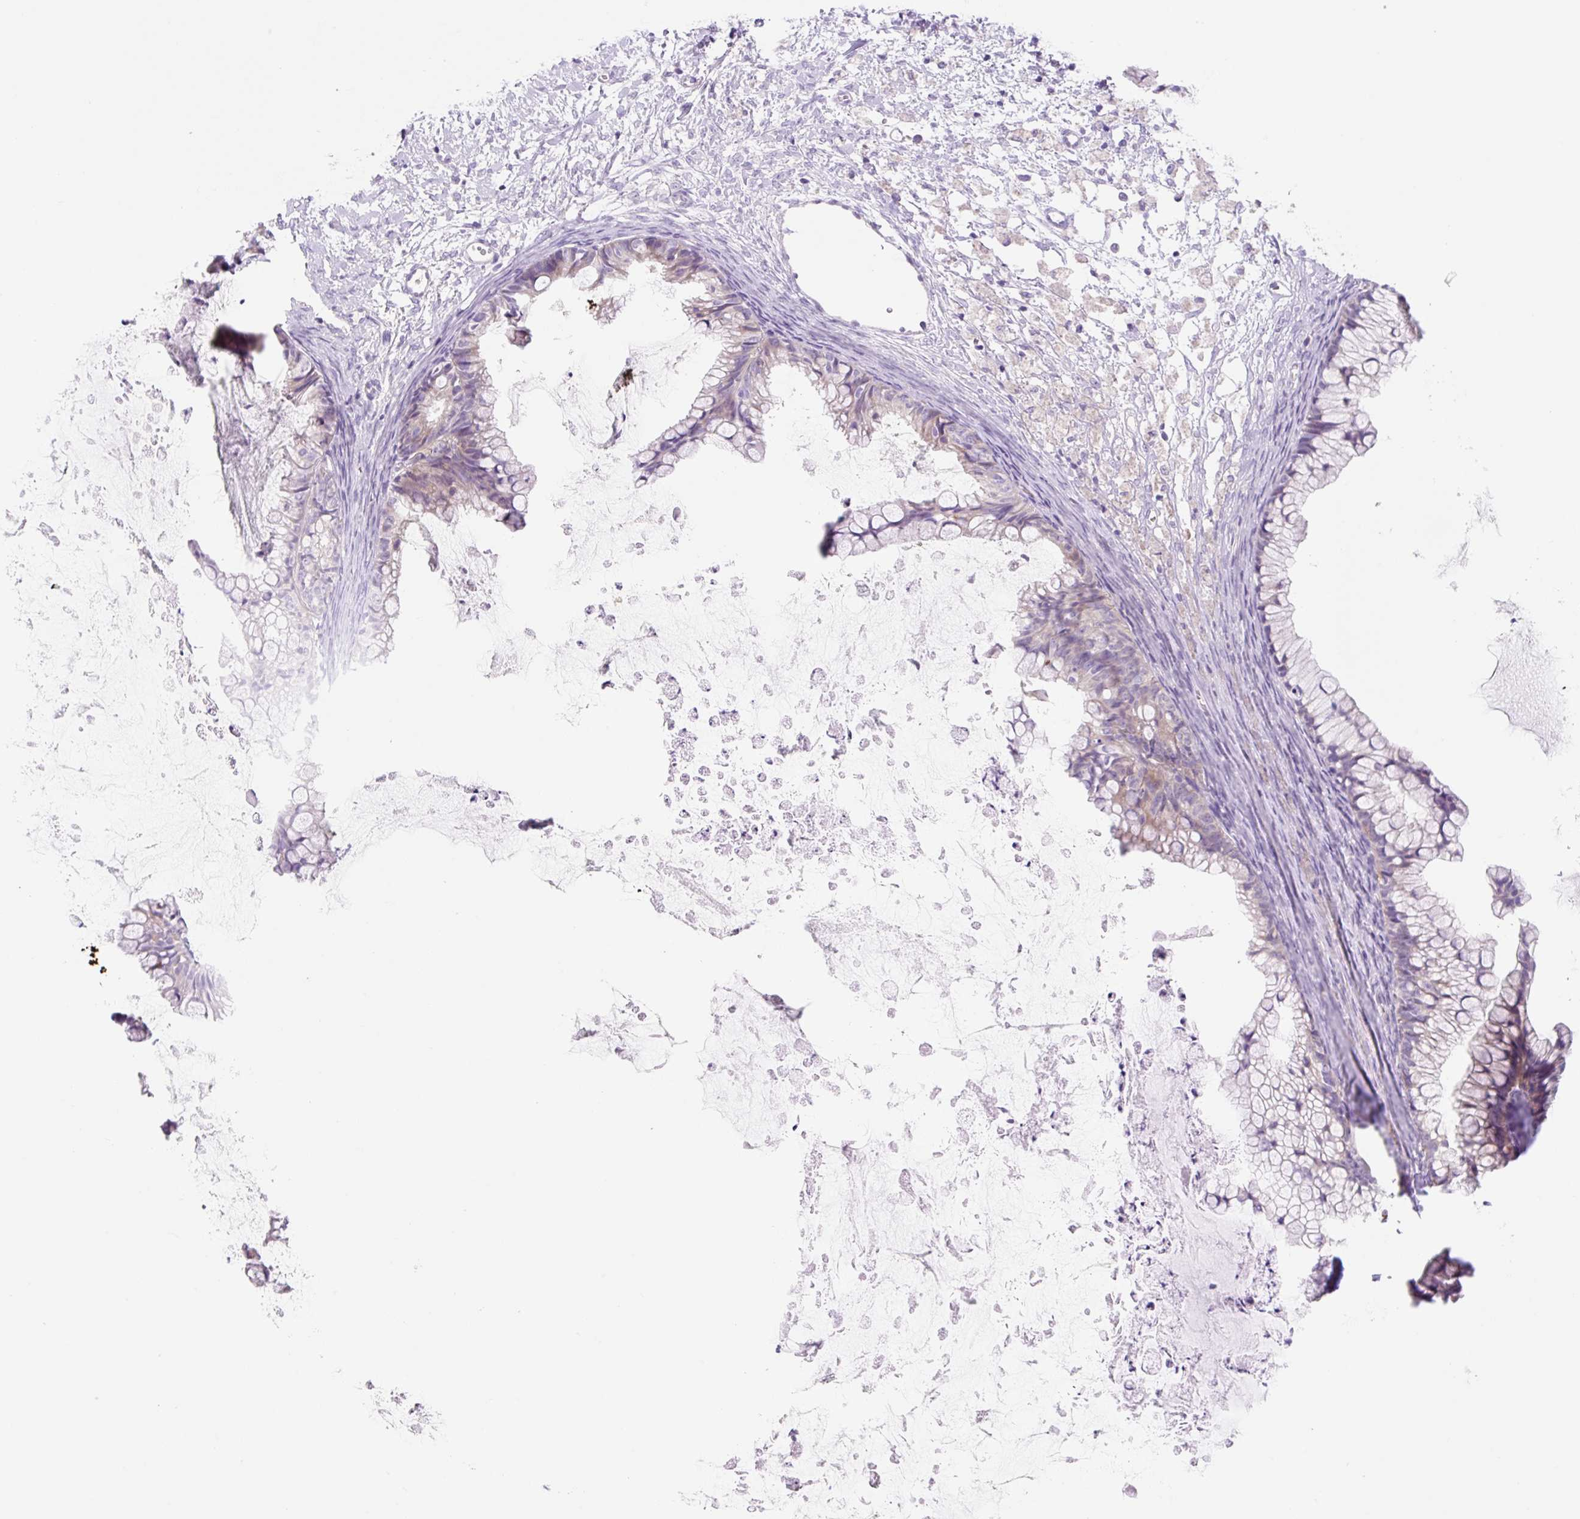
{"staining": {"intensity": "weak", "quantity": "<25%", "location": "cytoplasmic/membranous"}, "tissue": "ovarian cancer", "cell_type": "Tumor cells", "image_type": "cancer", "snomed": [{"axis": "morphology", "description": "Cystadenocarcinoma, mucinous, NOS"}, {"axis": "topography", "description": "Ovary"}], "caption": "DAB (3,3'-diaminobenzidine) immunohistochemical staining of ovarian cancer shows no significant positivity in tumor cells.", "gene": "CELF6", "patient": {"sex": "female", "age": 35}}